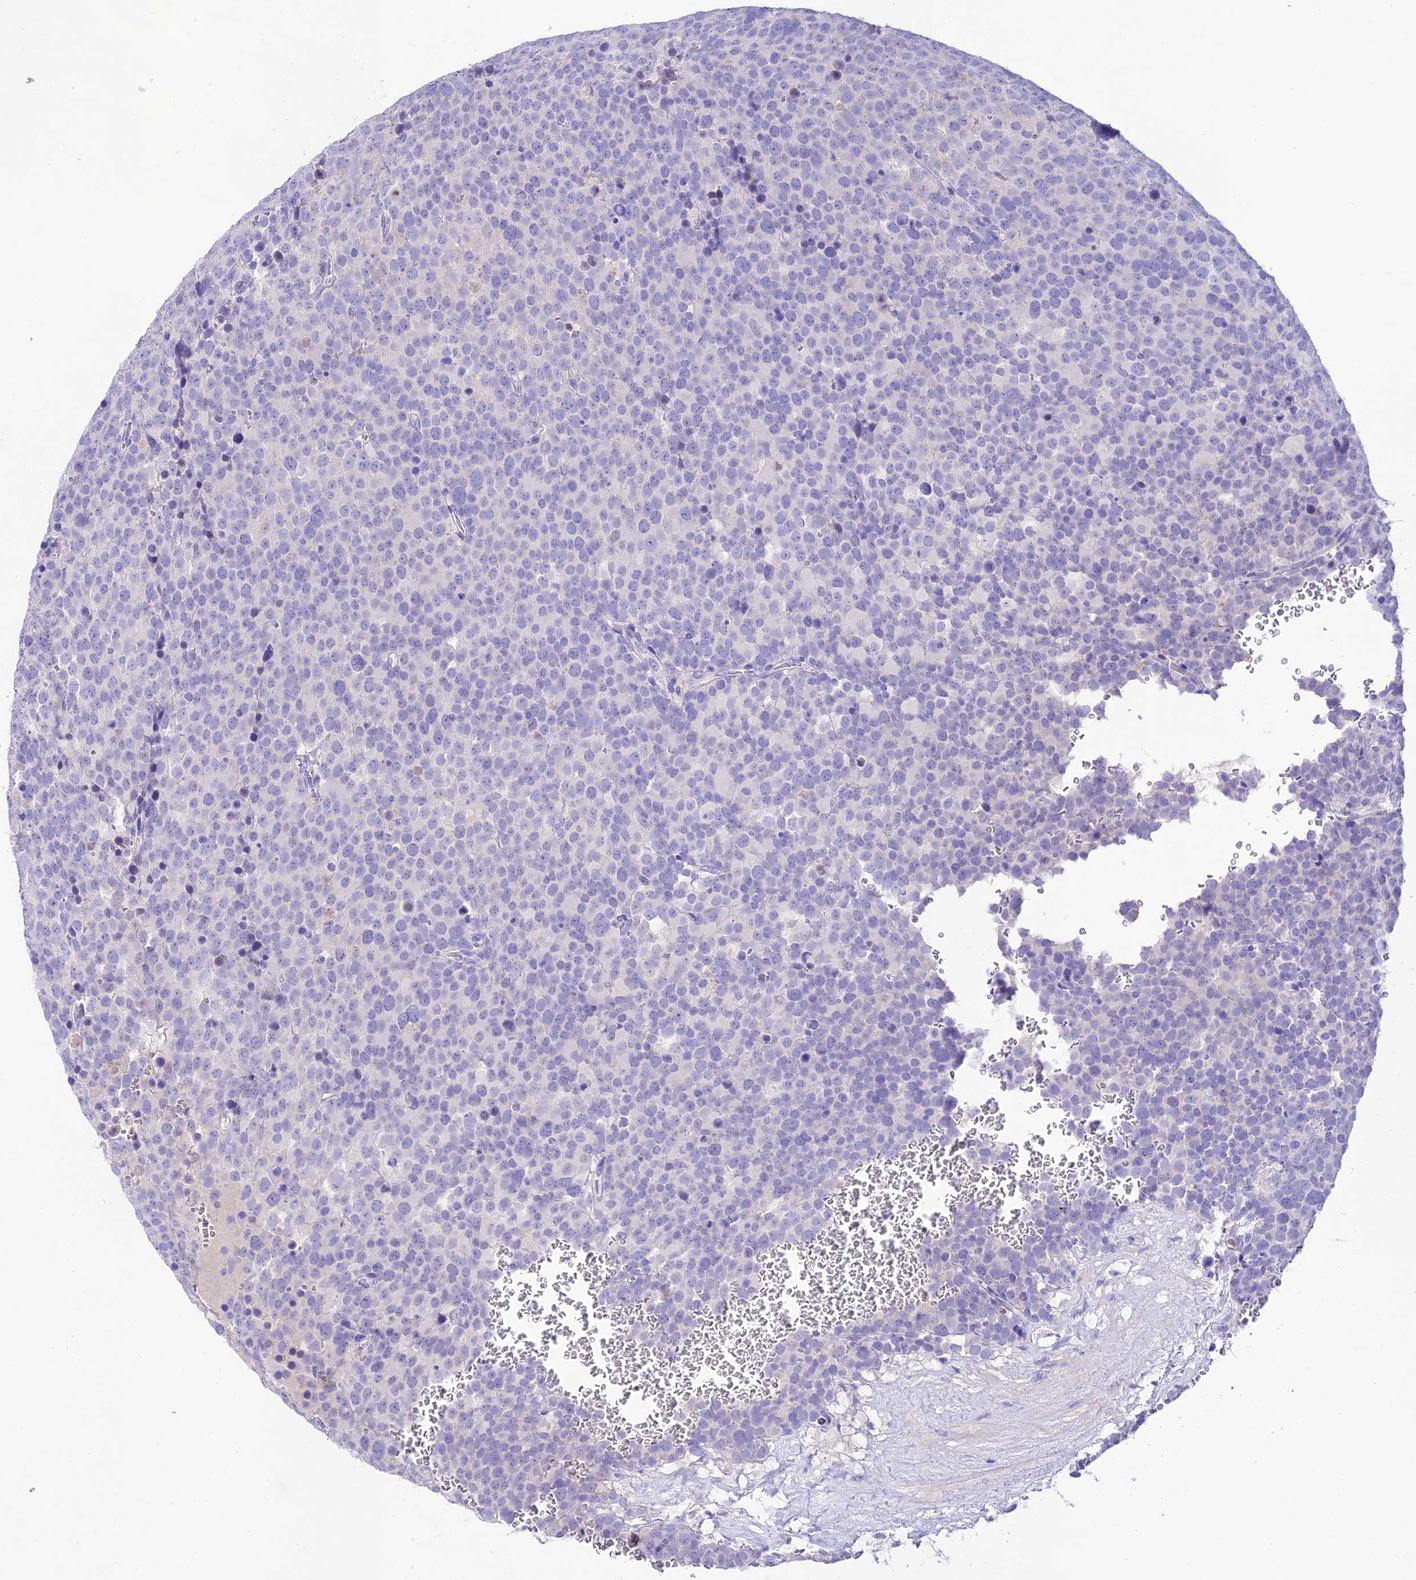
{"staining": {"intensity": "negative", "quantity": "none", "location": "none"}, "tissue": "testis cancer", "cell_type": "Tumor cells", "image_type": "cancer", "snomed": [{"axis": "morphology", "description": "Seminoma, NOS"}, {"axis": "topography", "description": "Testis"}], "caption": "A high-resolution photomicrograph shows immunohistochemistry (IHC) staining of seminoma (testis), which exhibits no significant staining in tumor cells. The staining was performed using DAB to visualize the protein expression in brown, while the nuclei were stained in blue with hematoxylin (Magnification: 20x).", "gene": "NLRP6", "patient": {"sex": "male", "age": 71}}